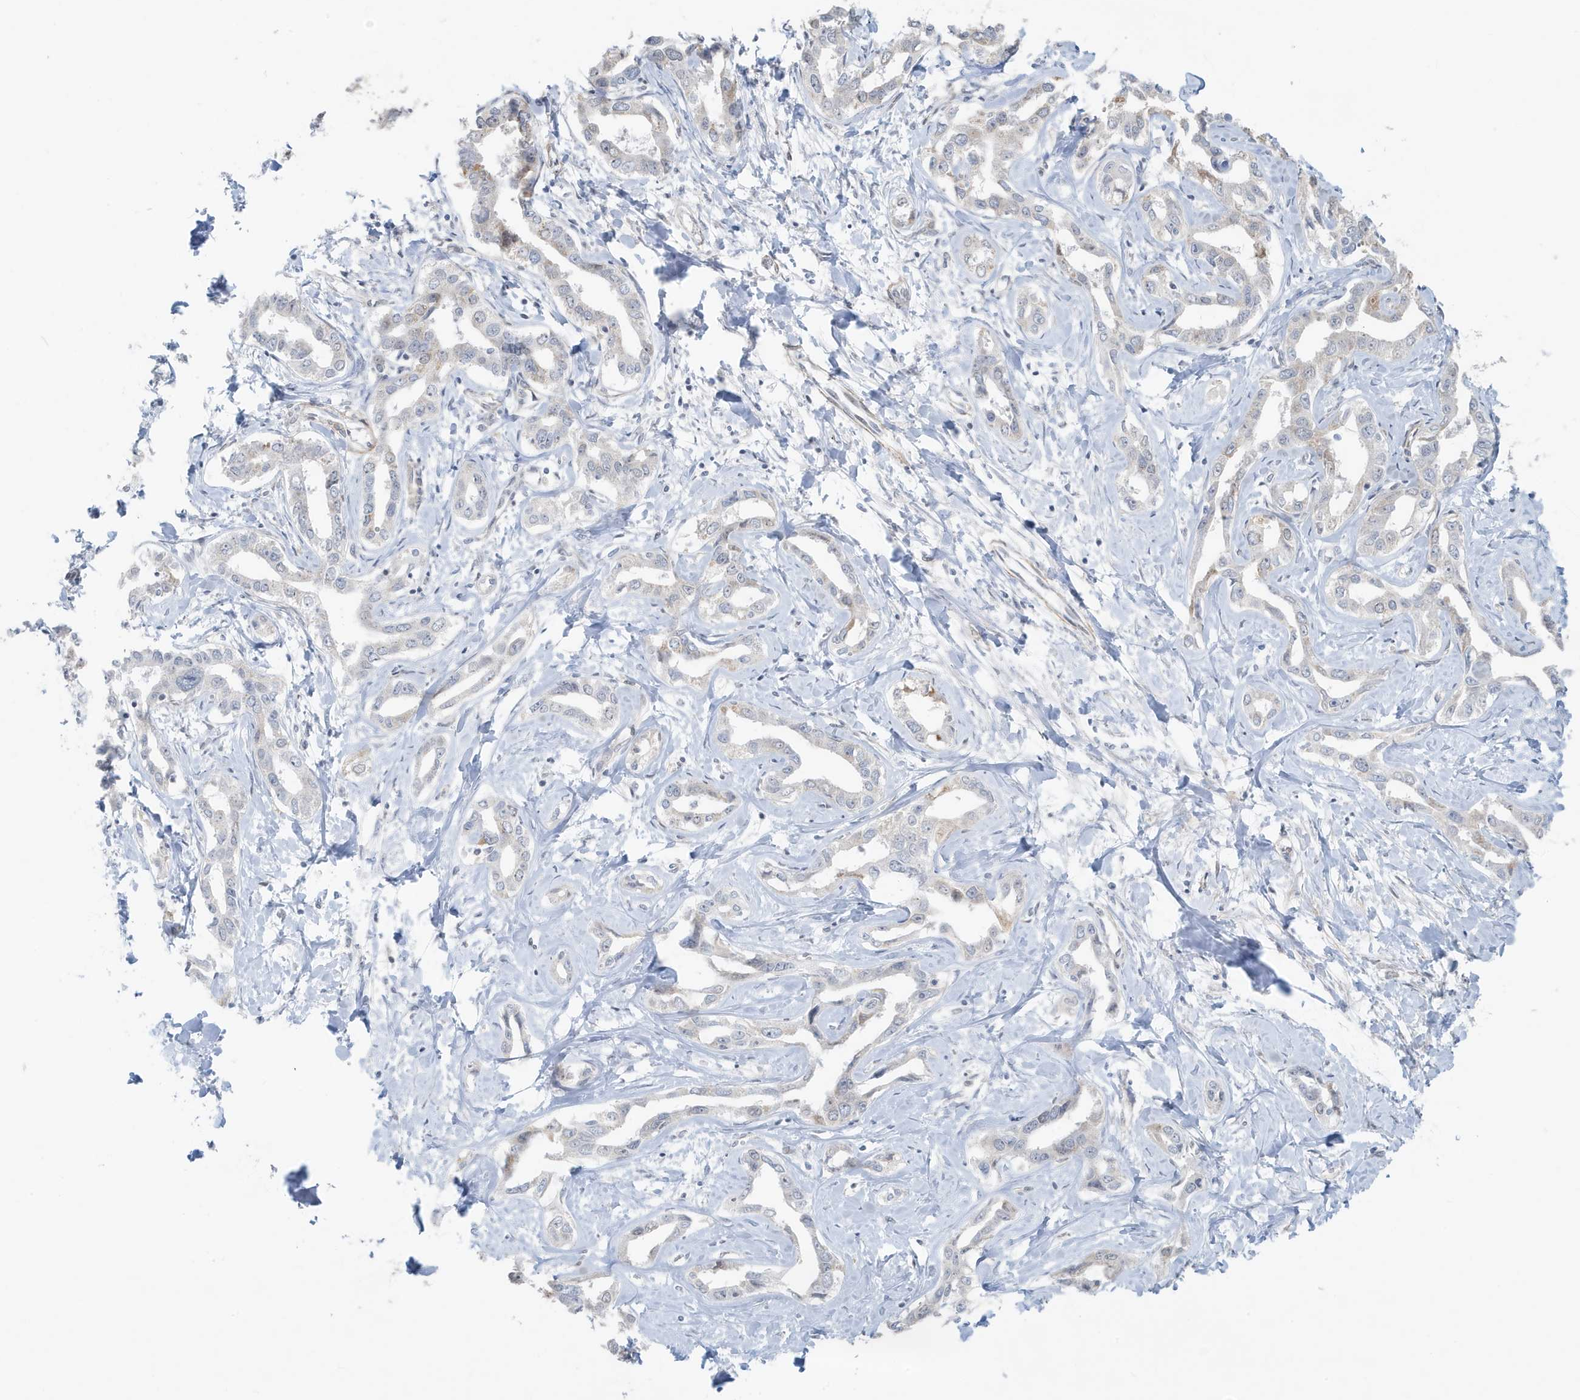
{"staining": {"intensity": "moderate", "quantity": "25%-75%", "location": "cytoplasmic/membranous"}, "tissue": "liver cancer", "cell_type": "Tumor cells", "image_type": "cancer", "snomed": [{"axis": "morphology", "description": "Cholangiocarcinoma"}, {"axis": "topography", "description": "Liver"}], "caption": "A brown stain highlights moderate cytoplasmic/membranous positivity of a protein in cholangiocarcinoma (liver) tumor cells. Using DAB (brown) and hematoxylin (blue) stains, captured at high magnification using brightfield microscopy.", "gene": "CHCHD4", "patient": {"sex": "male", "age": 59}}